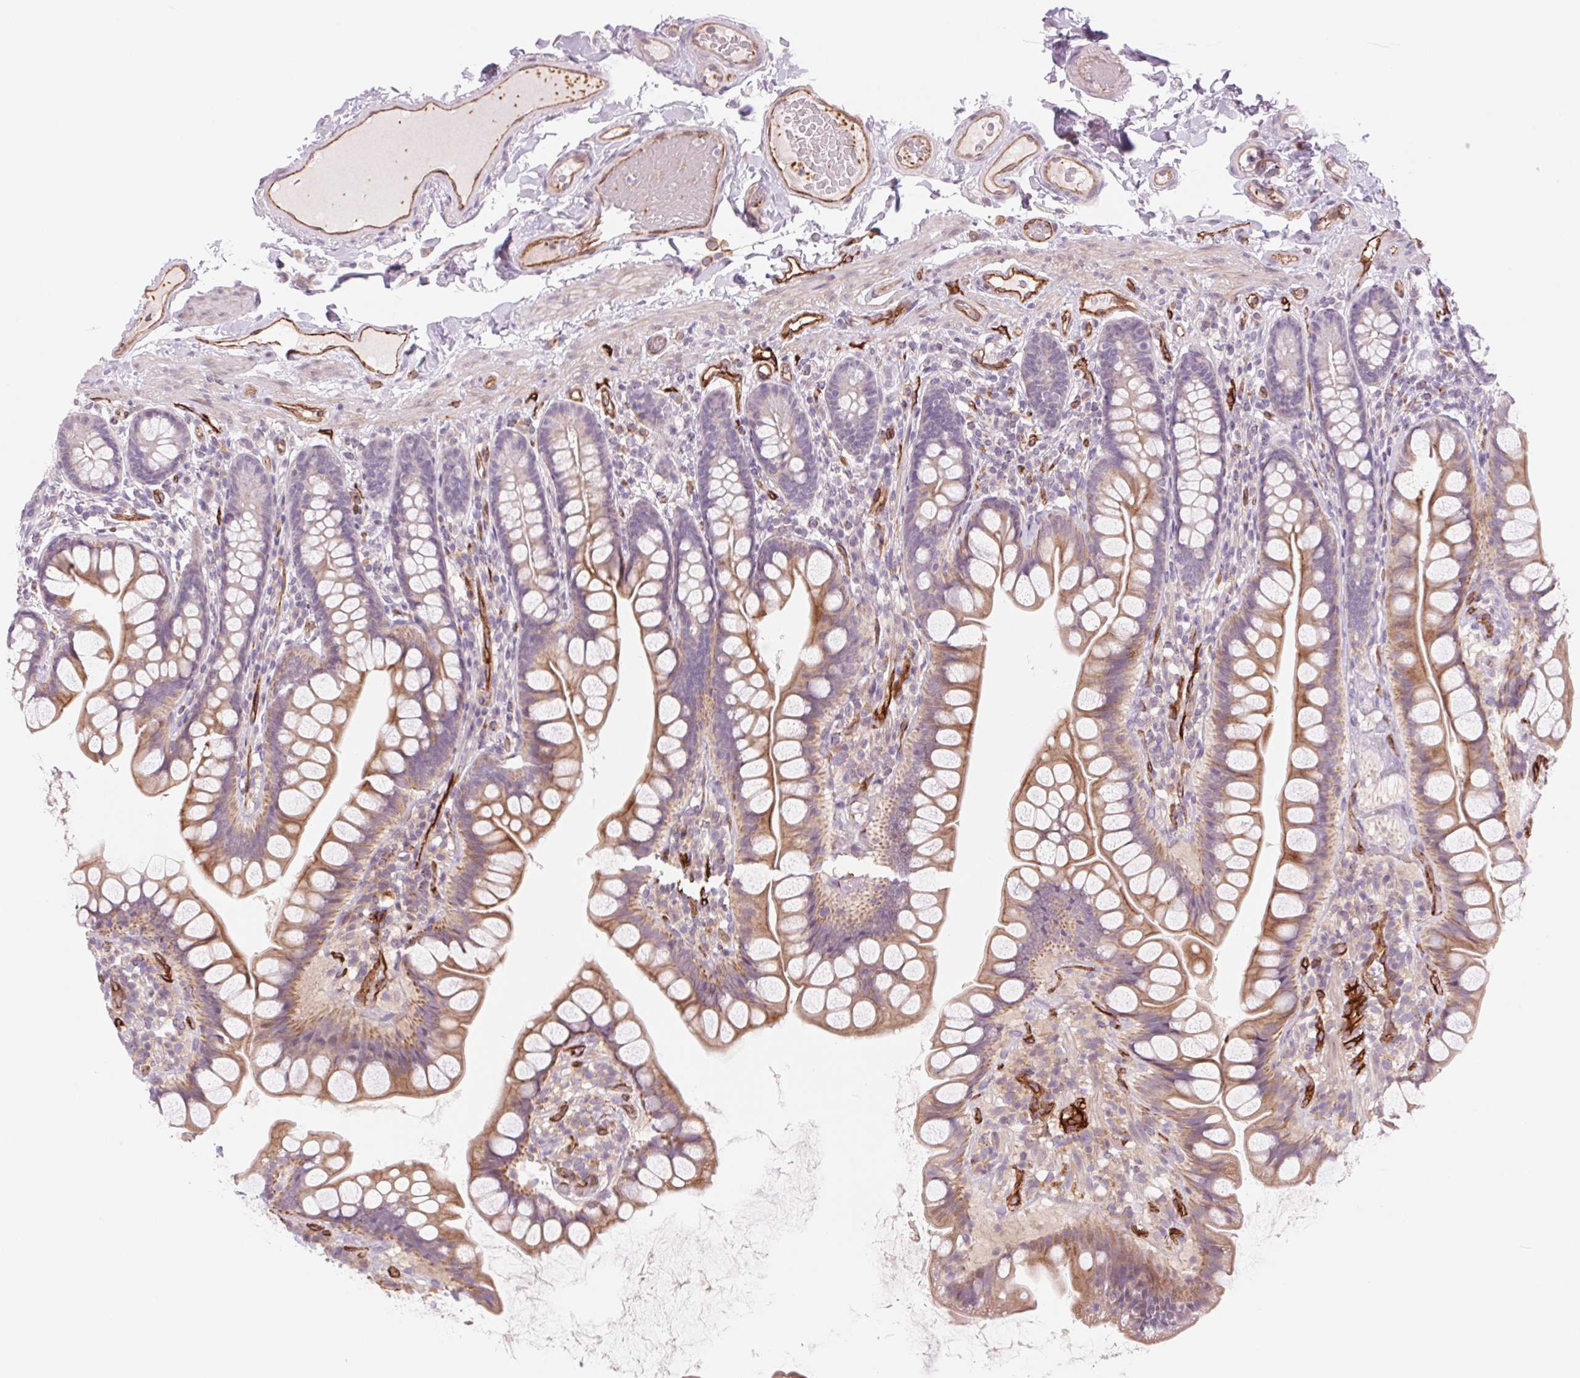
{"staining": {"intensity": "moderate", "quantity": "25%-75%", "location": "cytoplasmic/membranous"}, "tissue": "small intestine", "cell_type": "Glandular cells", "image_type": "normal", "snomed": [{"axis": "morphology", "description": "Normal tissue, NOS"}, {"axis": "topography", "description": "Small intestine"}], "caption": "The immunohistochemical stain shows moderate cytoplasmic/membranous positivity in glandular cells of benign small intestine.", "gene": "MS4A13", "patient": {"sex": "male", "age": 70}}